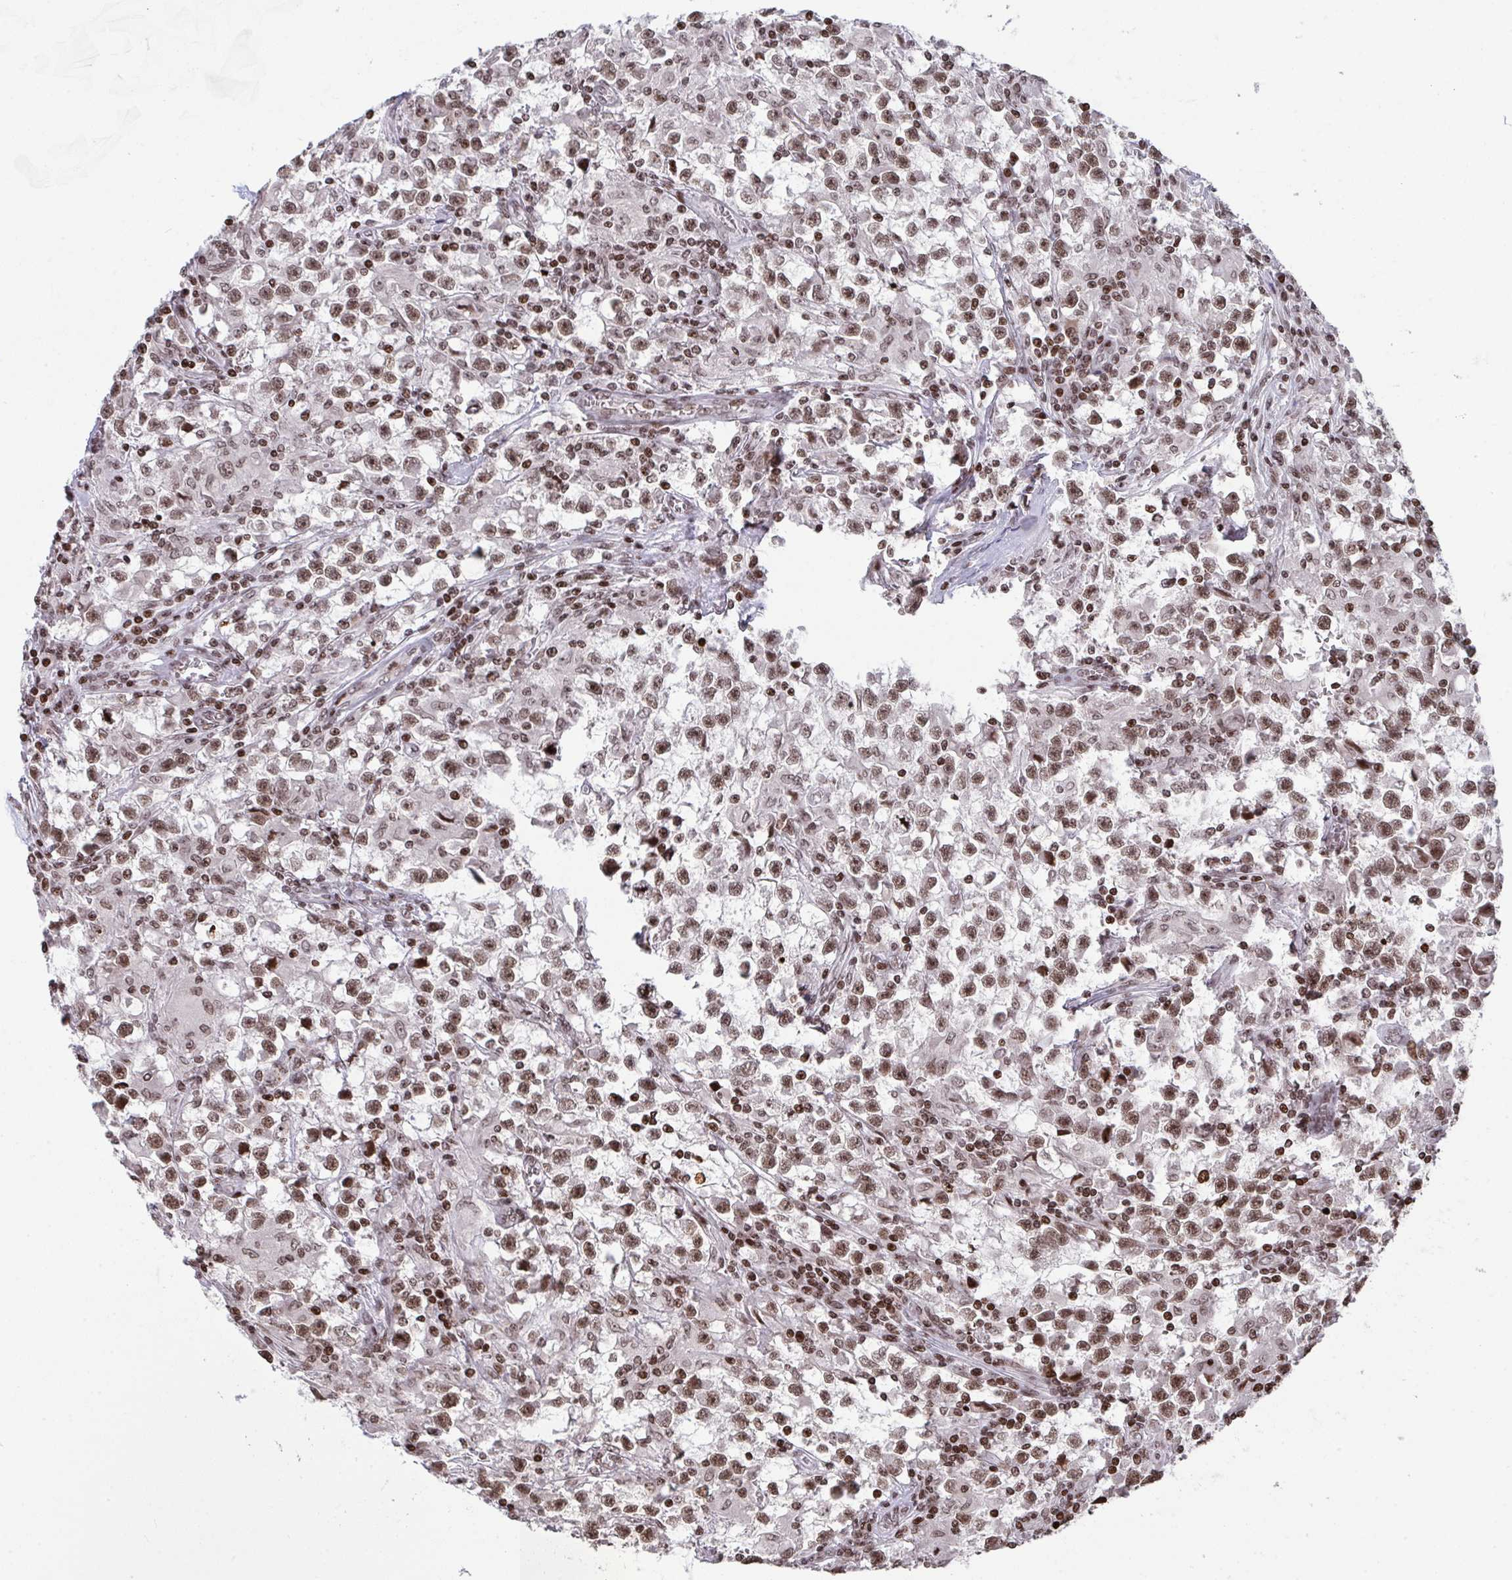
{"staining": {"intensity": "moderate", "quantity": ">75%", "location": "nuclear"}, "tissue": "testis cancer", "cell_type": "Tumor cells", "image_type": "cancer", "snomed": [{"axis": "morphology", "description": "Seminoma, NOS"}, {"axis": "topography", "description": "Testis"}], "caption": "Moderate nuclear expression is present in approximately >75% of tumor cells in testis seminoma.", "gene": "NIP7", "patient": {"sex": "male", "age": 31}}